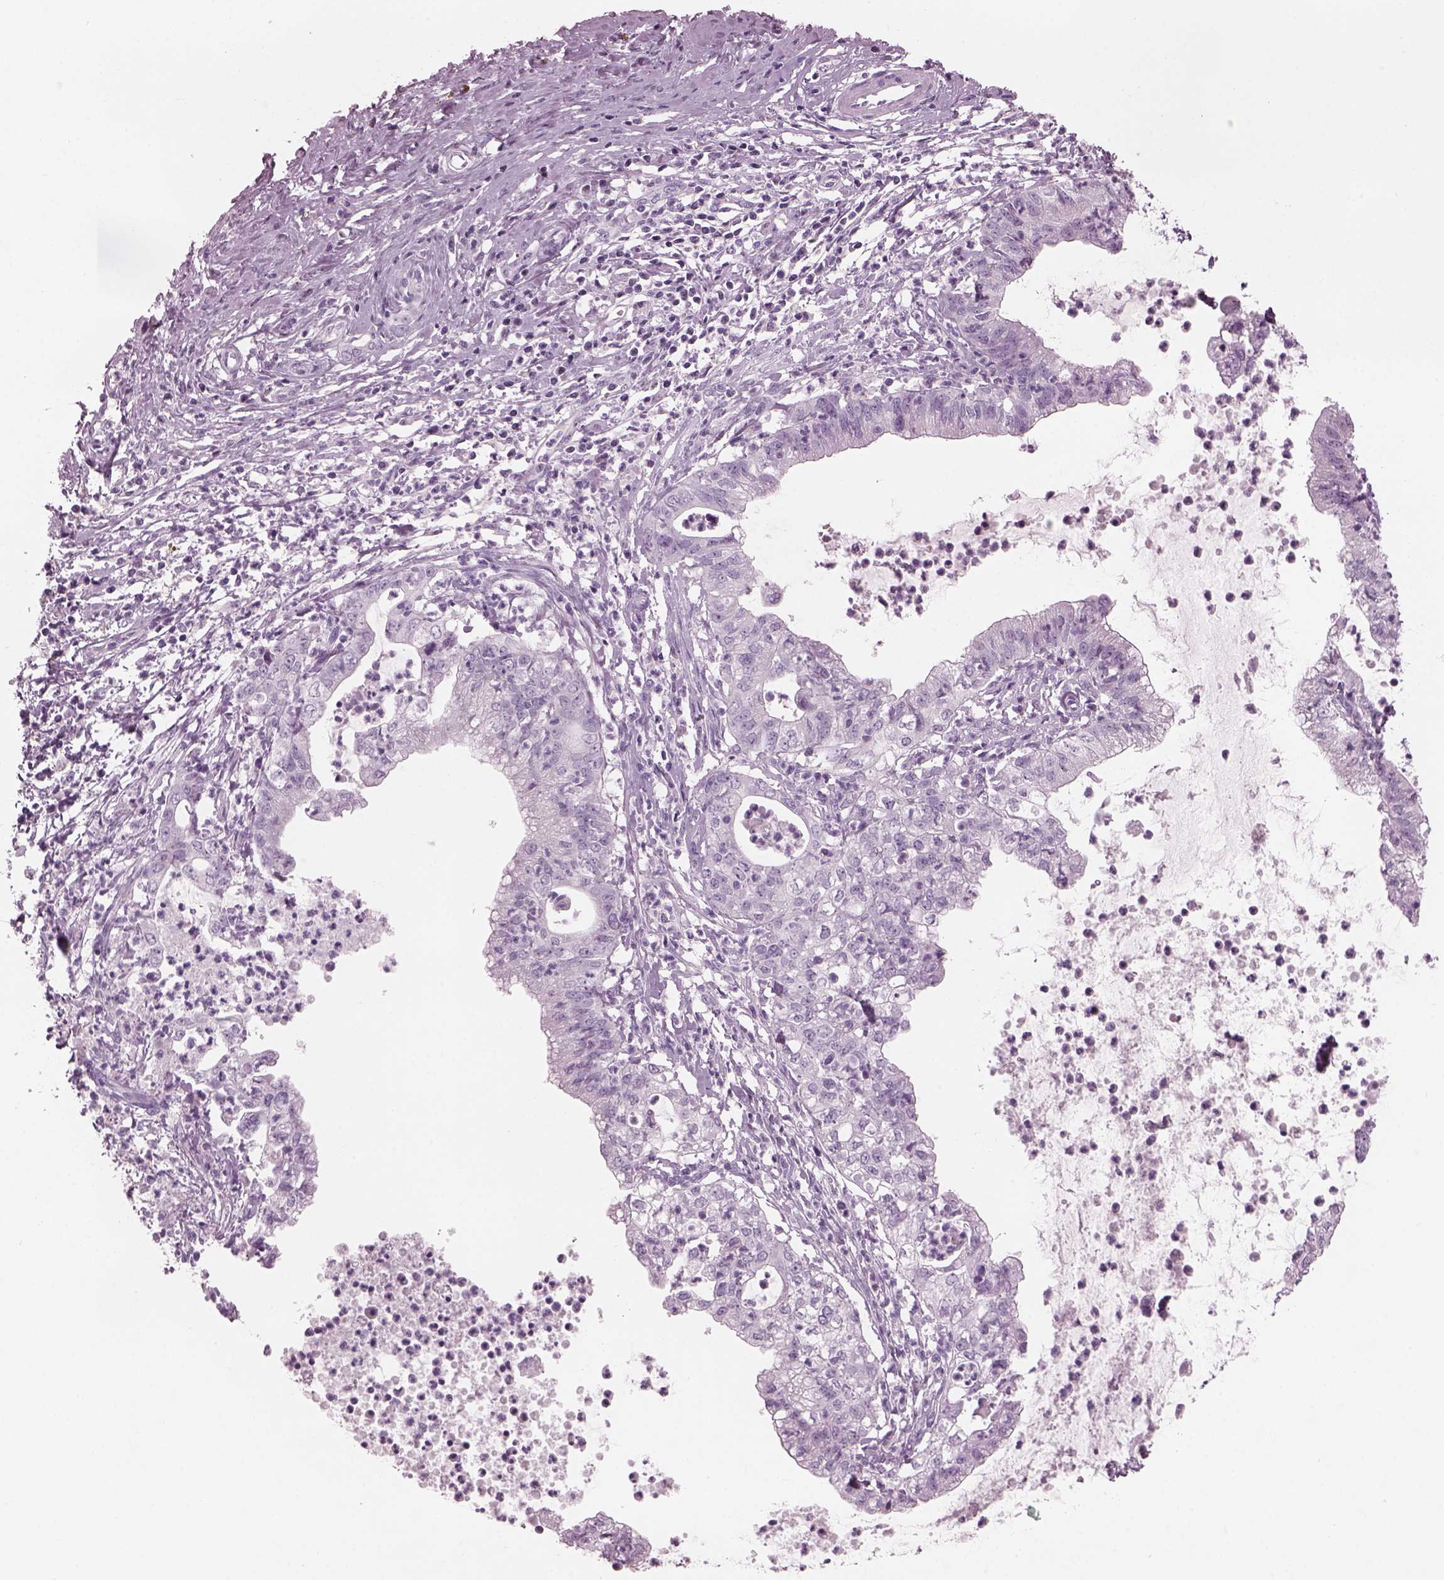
{"staining": {"intensity": "negative", "quantity": "none", "location": "none"}, "tissue": "cervical cancer", "cell_type": "Tumor cells", "image_type": "cancer", "snomed": [{"axis": "morphology", "description": "Normal tissue, NOS"}, {"axis": "morphology", "description": "Adenocarcinoma, NOS"}, {"axis": "topography", "description": "Cervix"}], "caption": "Immunohistochemistry of adenocarcinoma (cervical) displays no positivity in tumor cells.", "gene": "PACRG", "patient": {"sex": "female", "age": 38}}